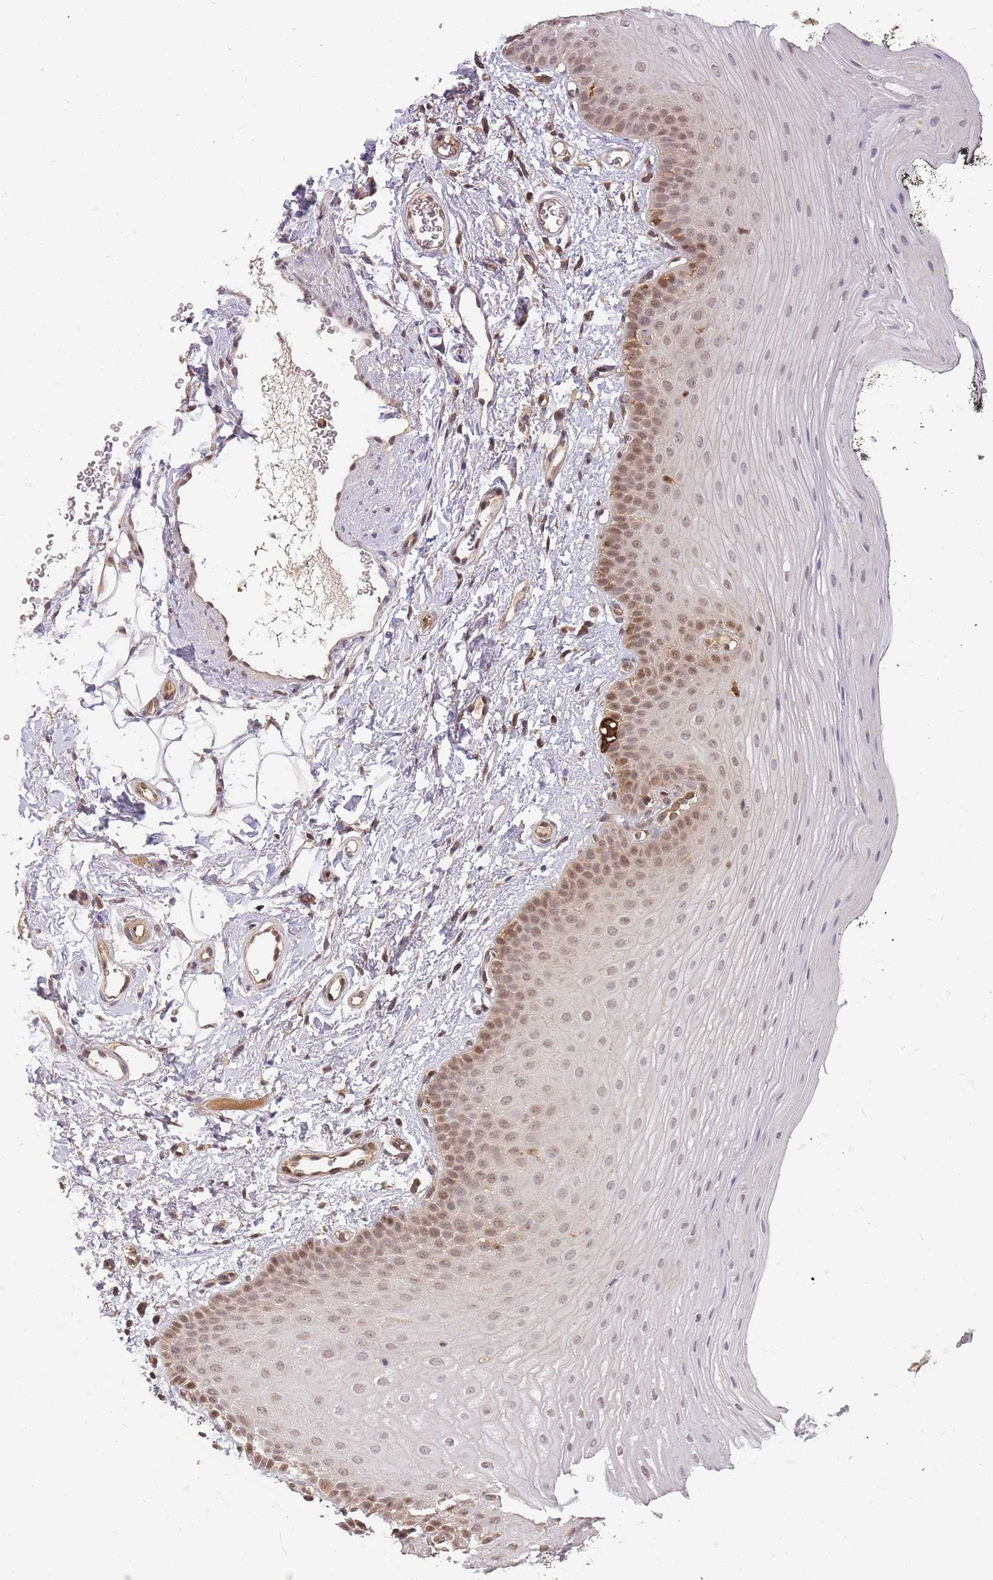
{"staining": {"intensity": "moderate", "quantity": "25%-75%", "location": "nuclear"}, "tissue": "oral mucosa", "cell_type": "Squamous epithelial cells", "image_type": "normal", "snomed": [{"axis": "morphology", "description": "No evidence of malignacy"}, {"axis": "topography", "description": "Oral tissue"}, {"axis": "topography", "description": "Head-Neck"}], "caption": "This photomicrograph exhibits immunohistochemistry staining of benign oral mucosa, with medium moderate nuclear expression in about 25%-75% of squamous epithelial cells.", "gene": "CDKN2AIPNL", "patient": {"sex": "male", "age": 68}}